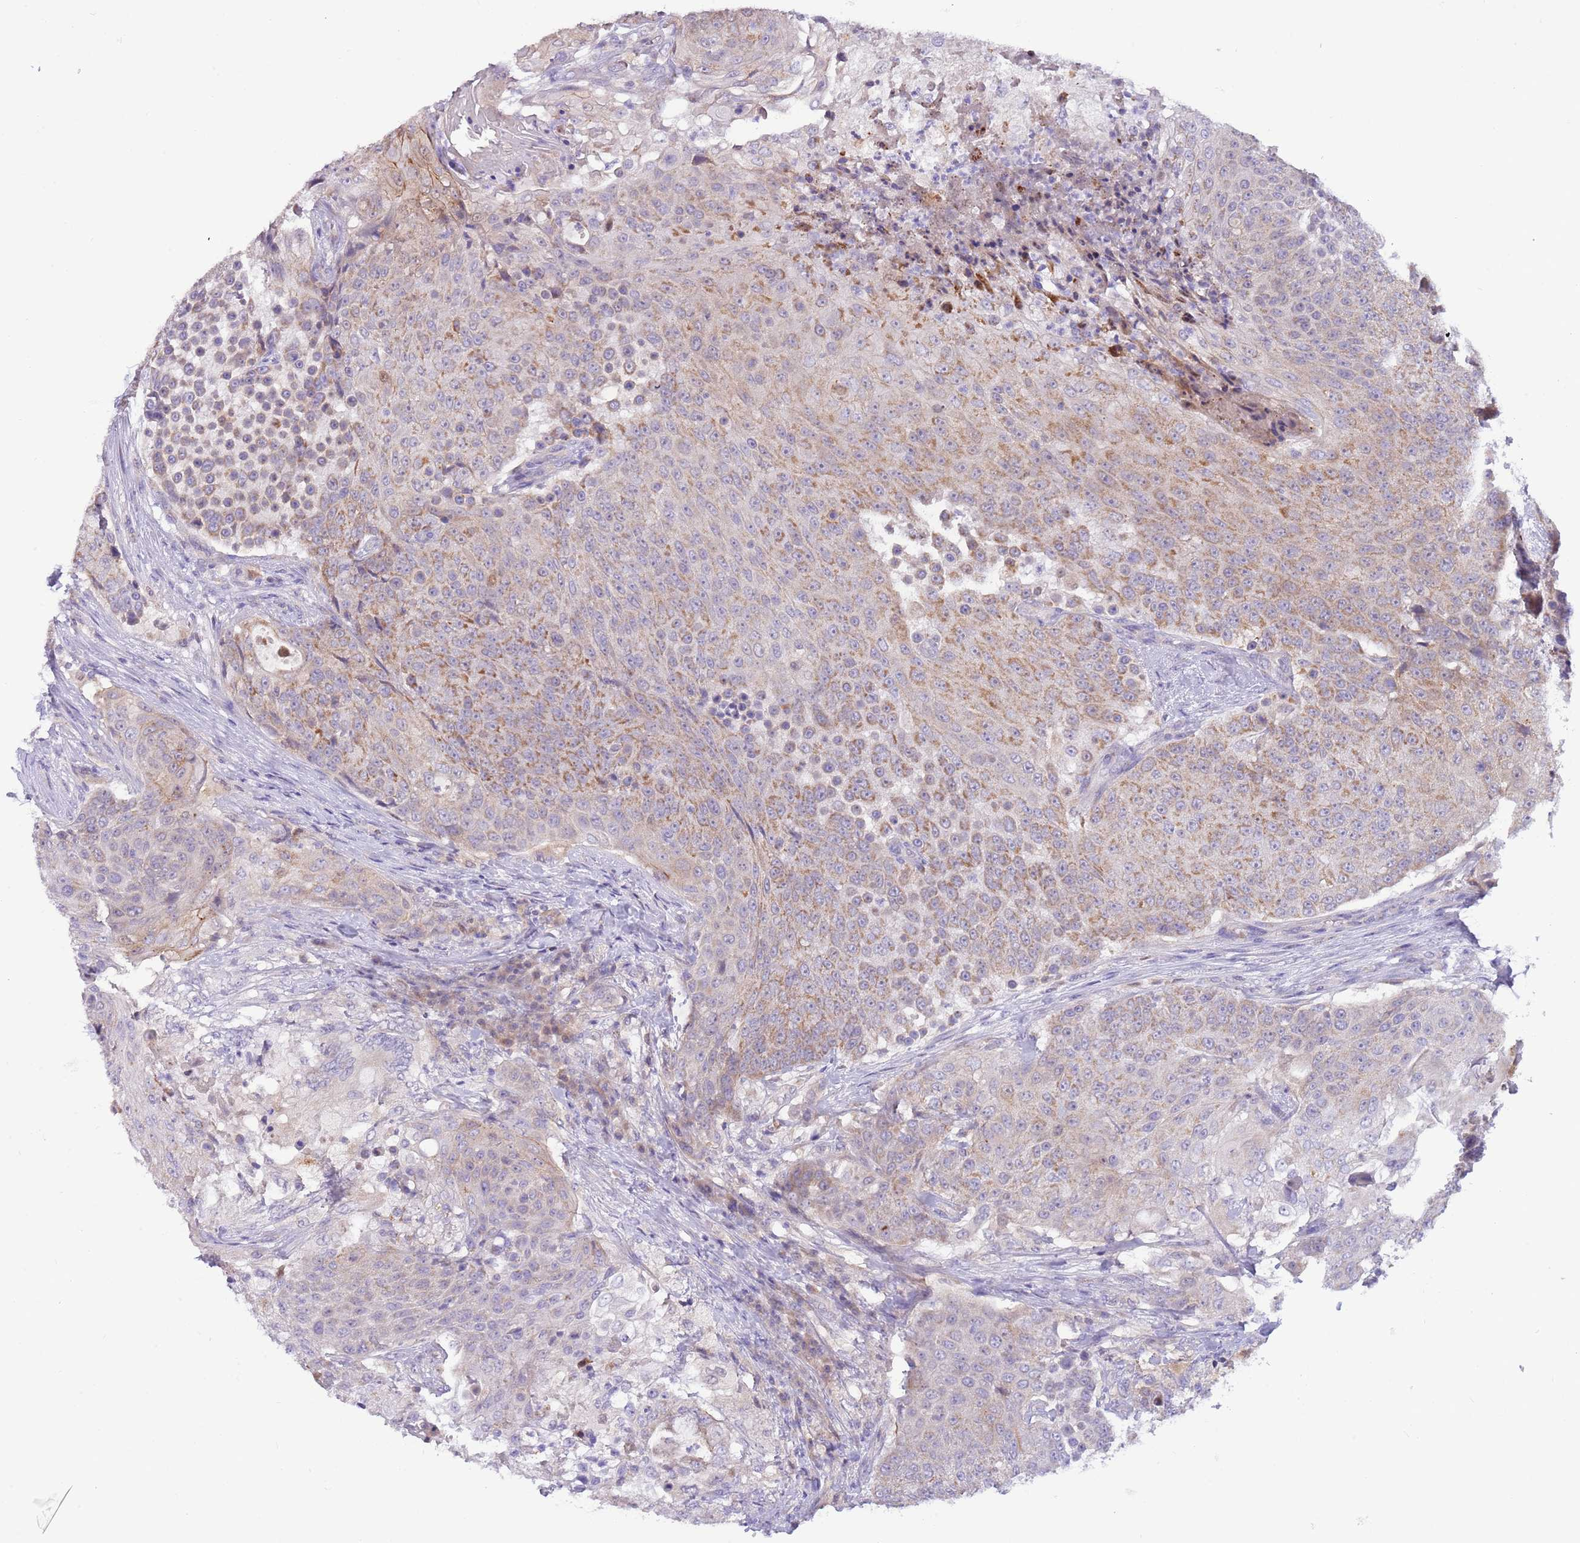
{"staining": {"intensity": "moderate", "quantity": "25%-75%", "location": "cytoplasmic/membranous"}, "tissue": "urothelial cancer", "cell_type": "Tumor cells", "image_type": "cancer", "snomed": [{"axis": "morphology", "description": "Urothelial carcinoma, High grade"}, {"axis": "topography", "description": "Urinary bladder"}], "caption": "Immunohistochemical staining of urothelial cancer shows moderate cytoplasmic/membranous protein positivity in about 25%-75% of tumor cells. The staining was performed using DAB (3,3'-diaminobenzidine) to visualize the protein expression in brown, while the nuclei were stained in blue with hematoxylin (Magnification: 20x).", "gene": "DDHD1", "patient": {"sex": "female", "age": 63}}